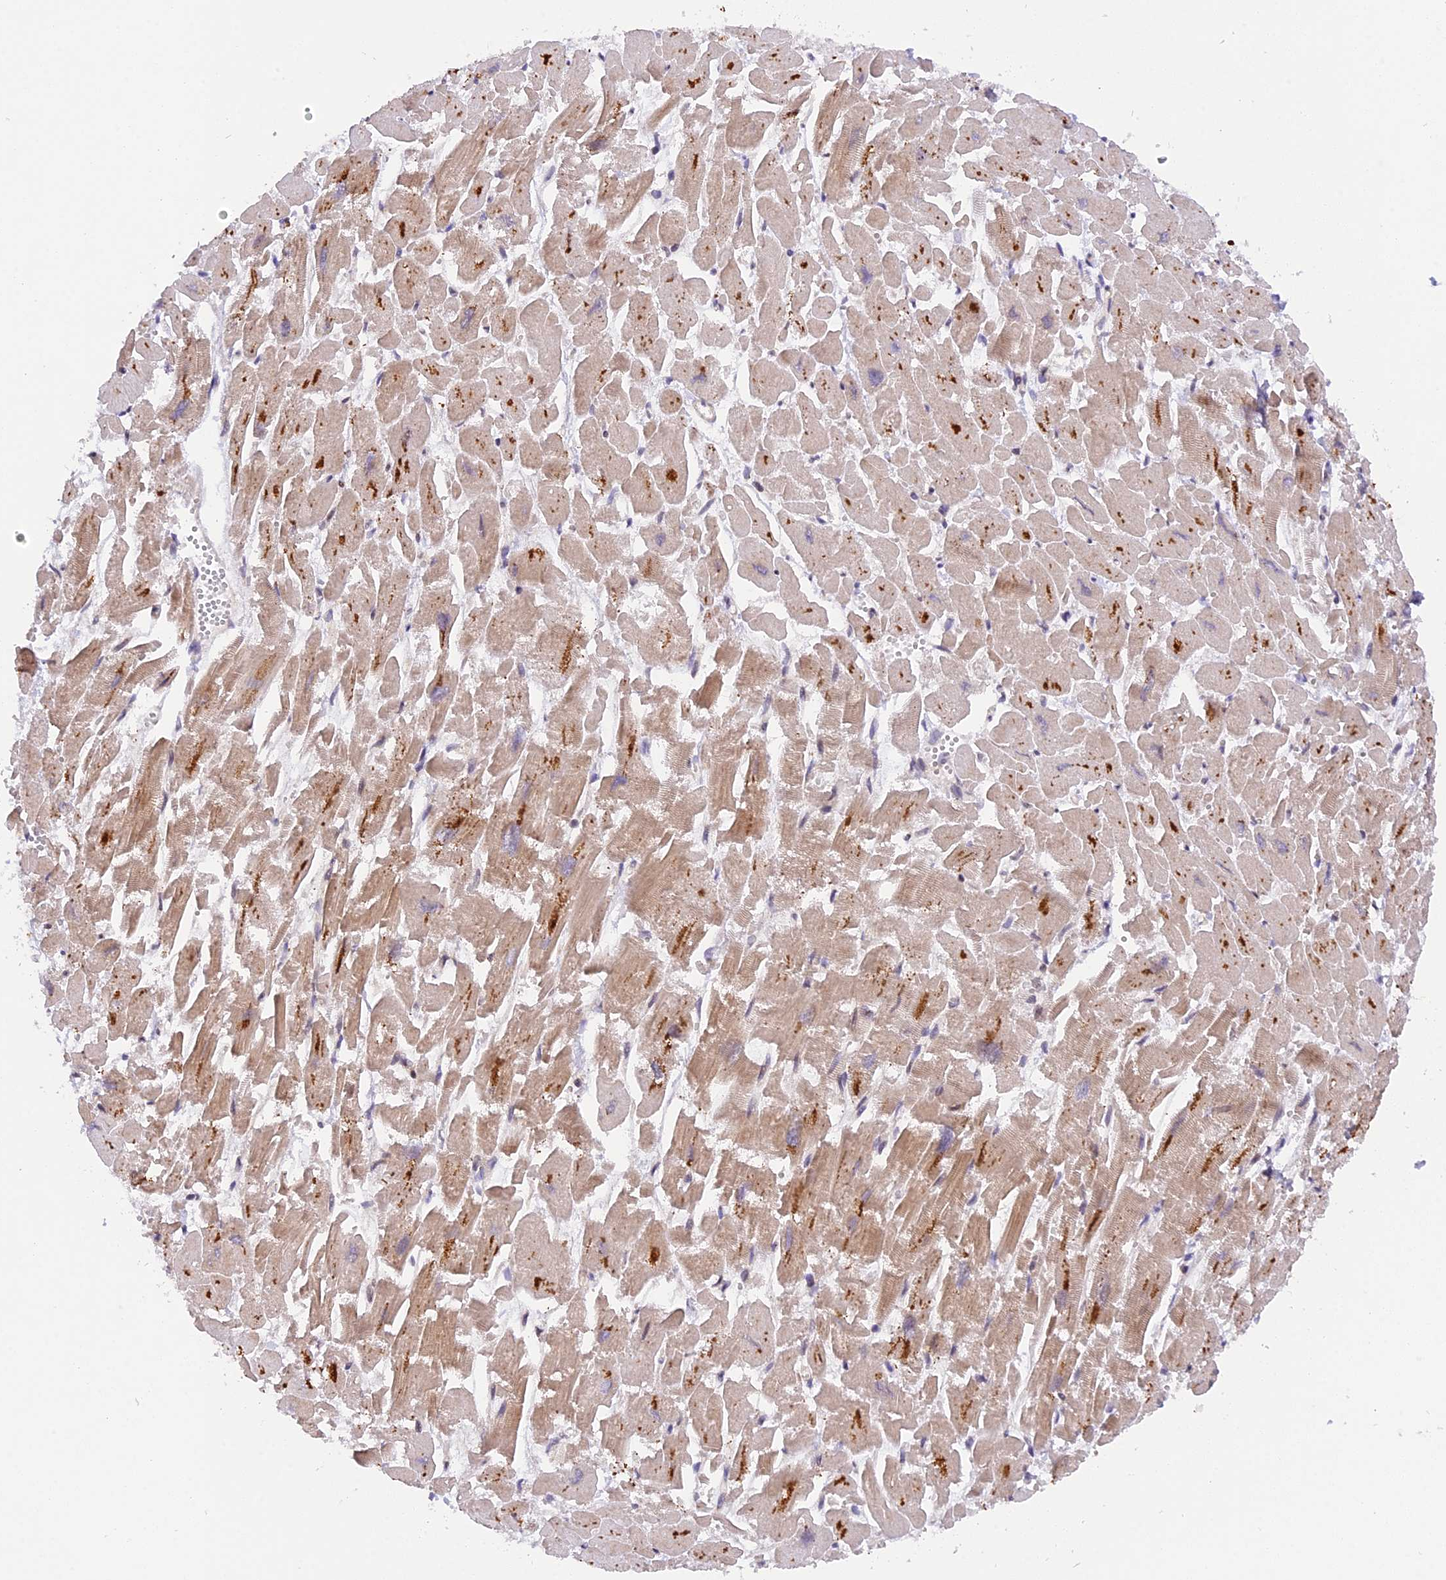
{"staining": {"intensity": "moderate", "quantity": "25%-75%", "location": "cytoplasmic/membranous"}, "tissue": "heart muscle", "cell_type": "Cardiomyocytes", "image_type": "normal", "snomed": [{"axis": "morphology", "description": "Normal tissue, NOS"}, {"axis": "topography", "description": "Heart"}], "caption": "Unremarkable heart muscle exhibits moderate cytoplasmic/membranous expression in about 25%-75% of cardiomyocytes, visualized by immunohistochemistry. Nuclei are stained in blue.", "gene": "SAMD4A", "patient": {"sex": "male", "age": 54}}